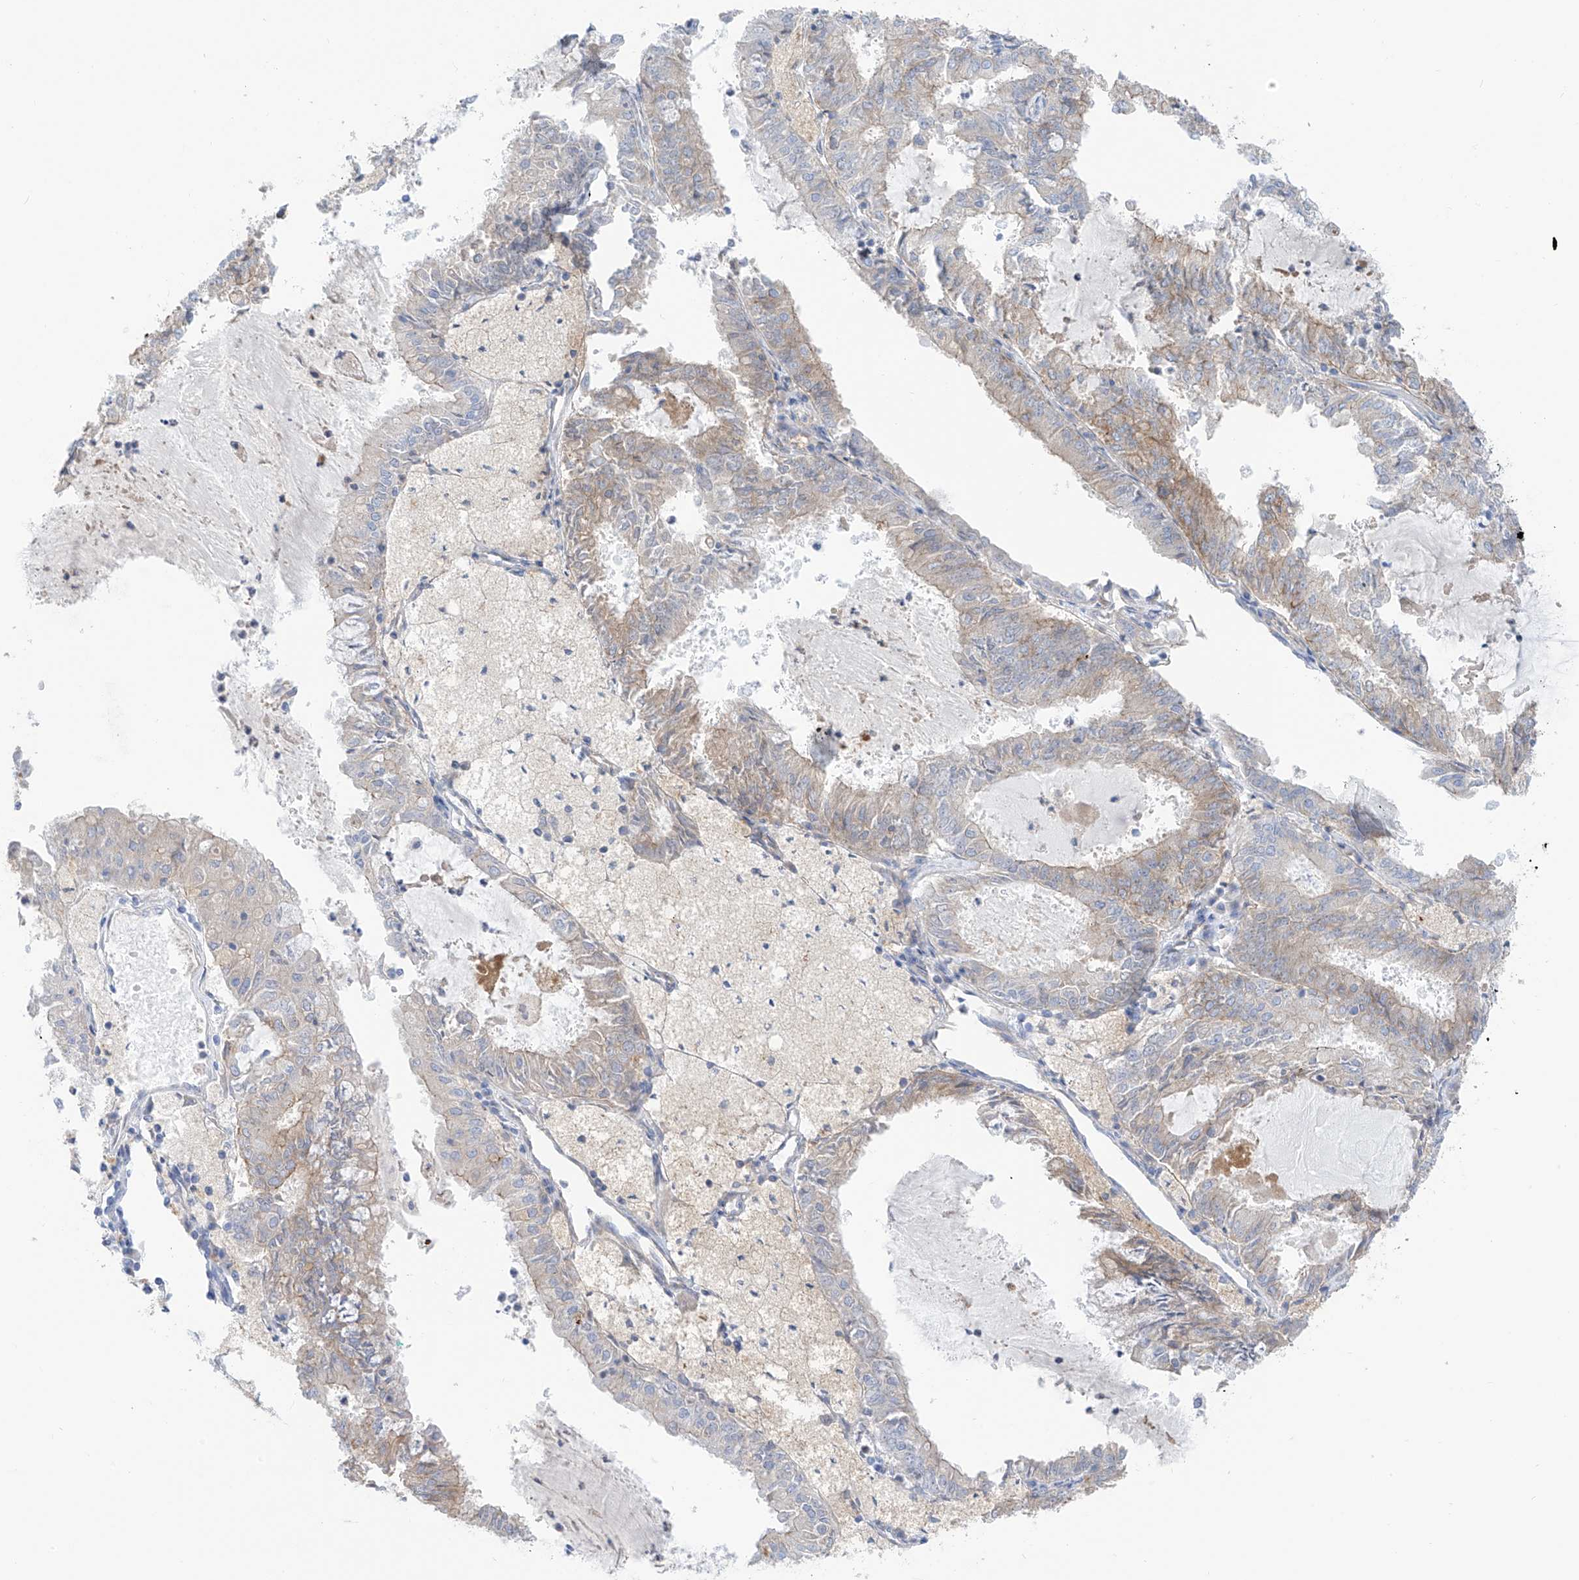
{"staining": {"intensity": "moderate", "quantity": "<25%", "location": "cytoplasmic/membranous"}, "tissue": "endometrial cancer", "cell_type": "Tumor cells", "image_type": "cancer", "snomed": [{"axis": "morphology", "description": "Adenocarcinoma, NOS"}, {"axis": "topography", "description": "Endometrium"}], "caption": "Human endometrial cancer (adenocarcinoma) stained for a protein (brown) displays moderate cytoplasmic/membranous positive expression in about <25% of tumor cells.", "gene": "ITGA9", "patient": {"sex": "female", "age": 57}}